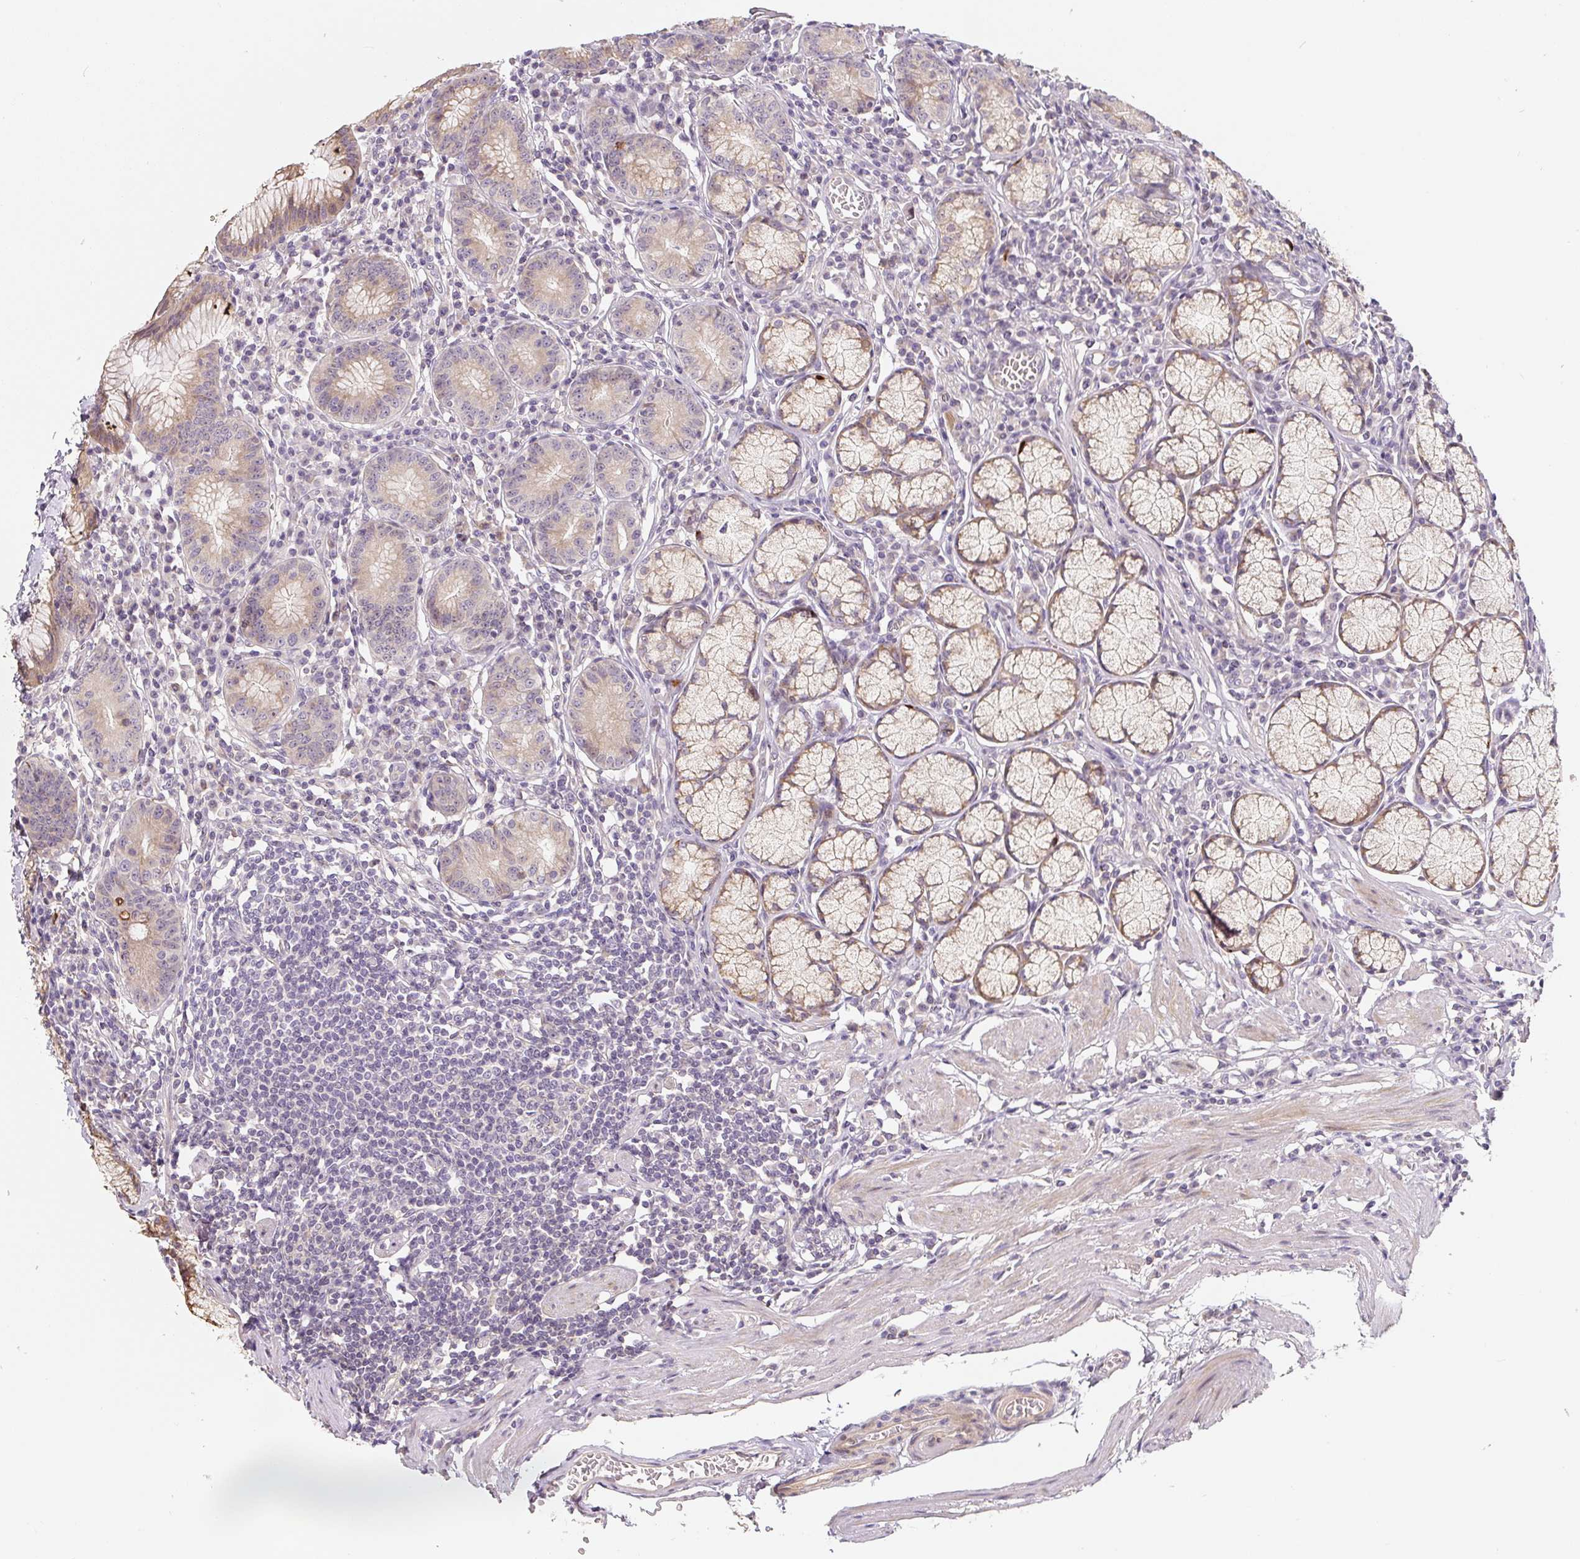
{"staining": {"intensity": "moderate", "quantity": "25%-75%", "location": "cytoplasmic/membranous"}, "tissue": "stomach", "cell_type": "Glandular cells", "image_type": "normal", "snomed": [{"axis": "morphology", "description": "Normal tissue, NOS"}, {"axis": "topography", "description": "Stomach"}], "caption": "IHC histopathology image of unremarkable stomach: human stomach stained using immunohistochemistry (IHC) shows medium levels of moderate protein expression localized specifically in the cytoplasmic/membranous of glandular cells, appearing as a cytoplasmic/membranous brown color.", "gene": "PWWP3B", "patient": {"sex": "male", "age": 55}}